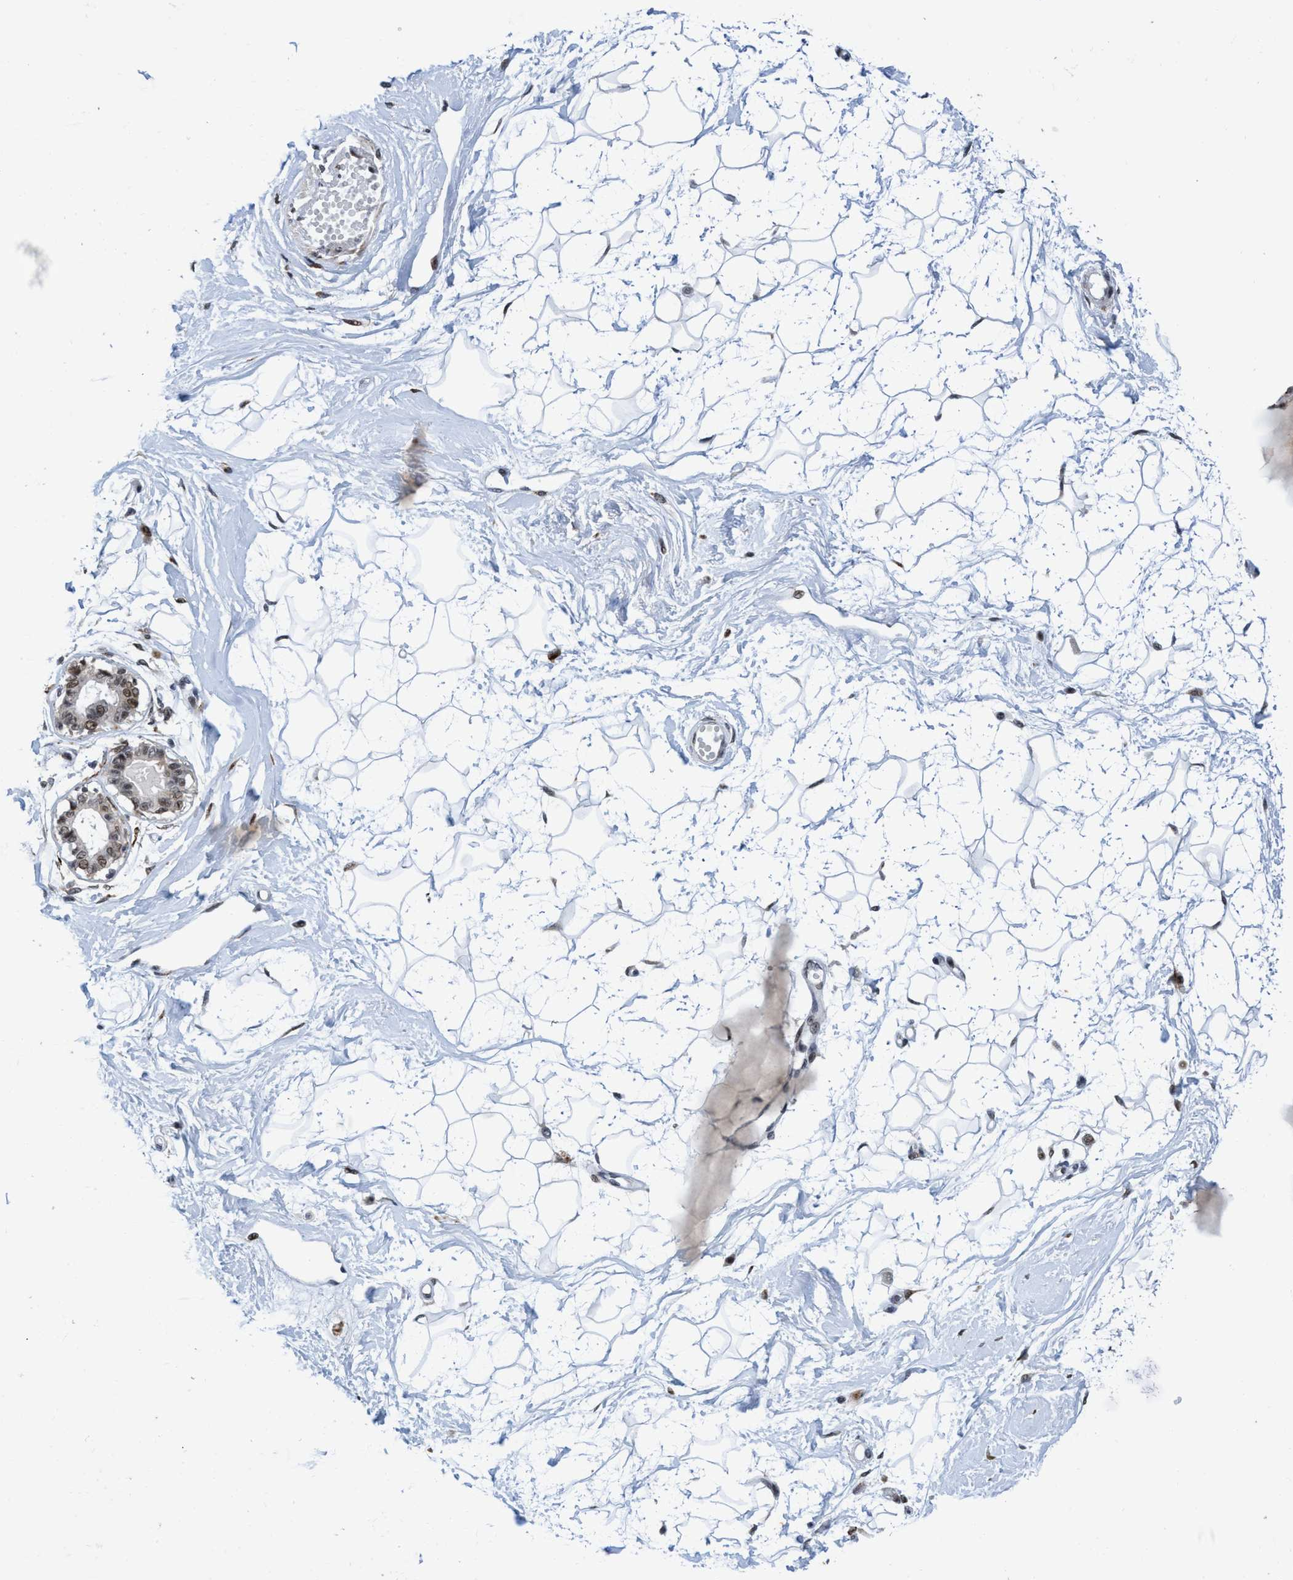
{"staining": {"intensity": "strong", "quantity": ">75%", "location": "nuclear"}, "tissue": "breast", "cell_type": "Adipocytes", "image_type": "normal", "snomed": [{"axis": "morphology", "description": "Normal tissue, NOS"}, {"axis": "topography", "description": "Breast"}], "caption": "IHC photomicrograph of benign breast stained for a protein (brown), which demonstrates high levels of strong nuclear staining in about >75% of adipocytes.", "gene": "GLT6D1", "patient": {"sex": "female", "age": 45}}